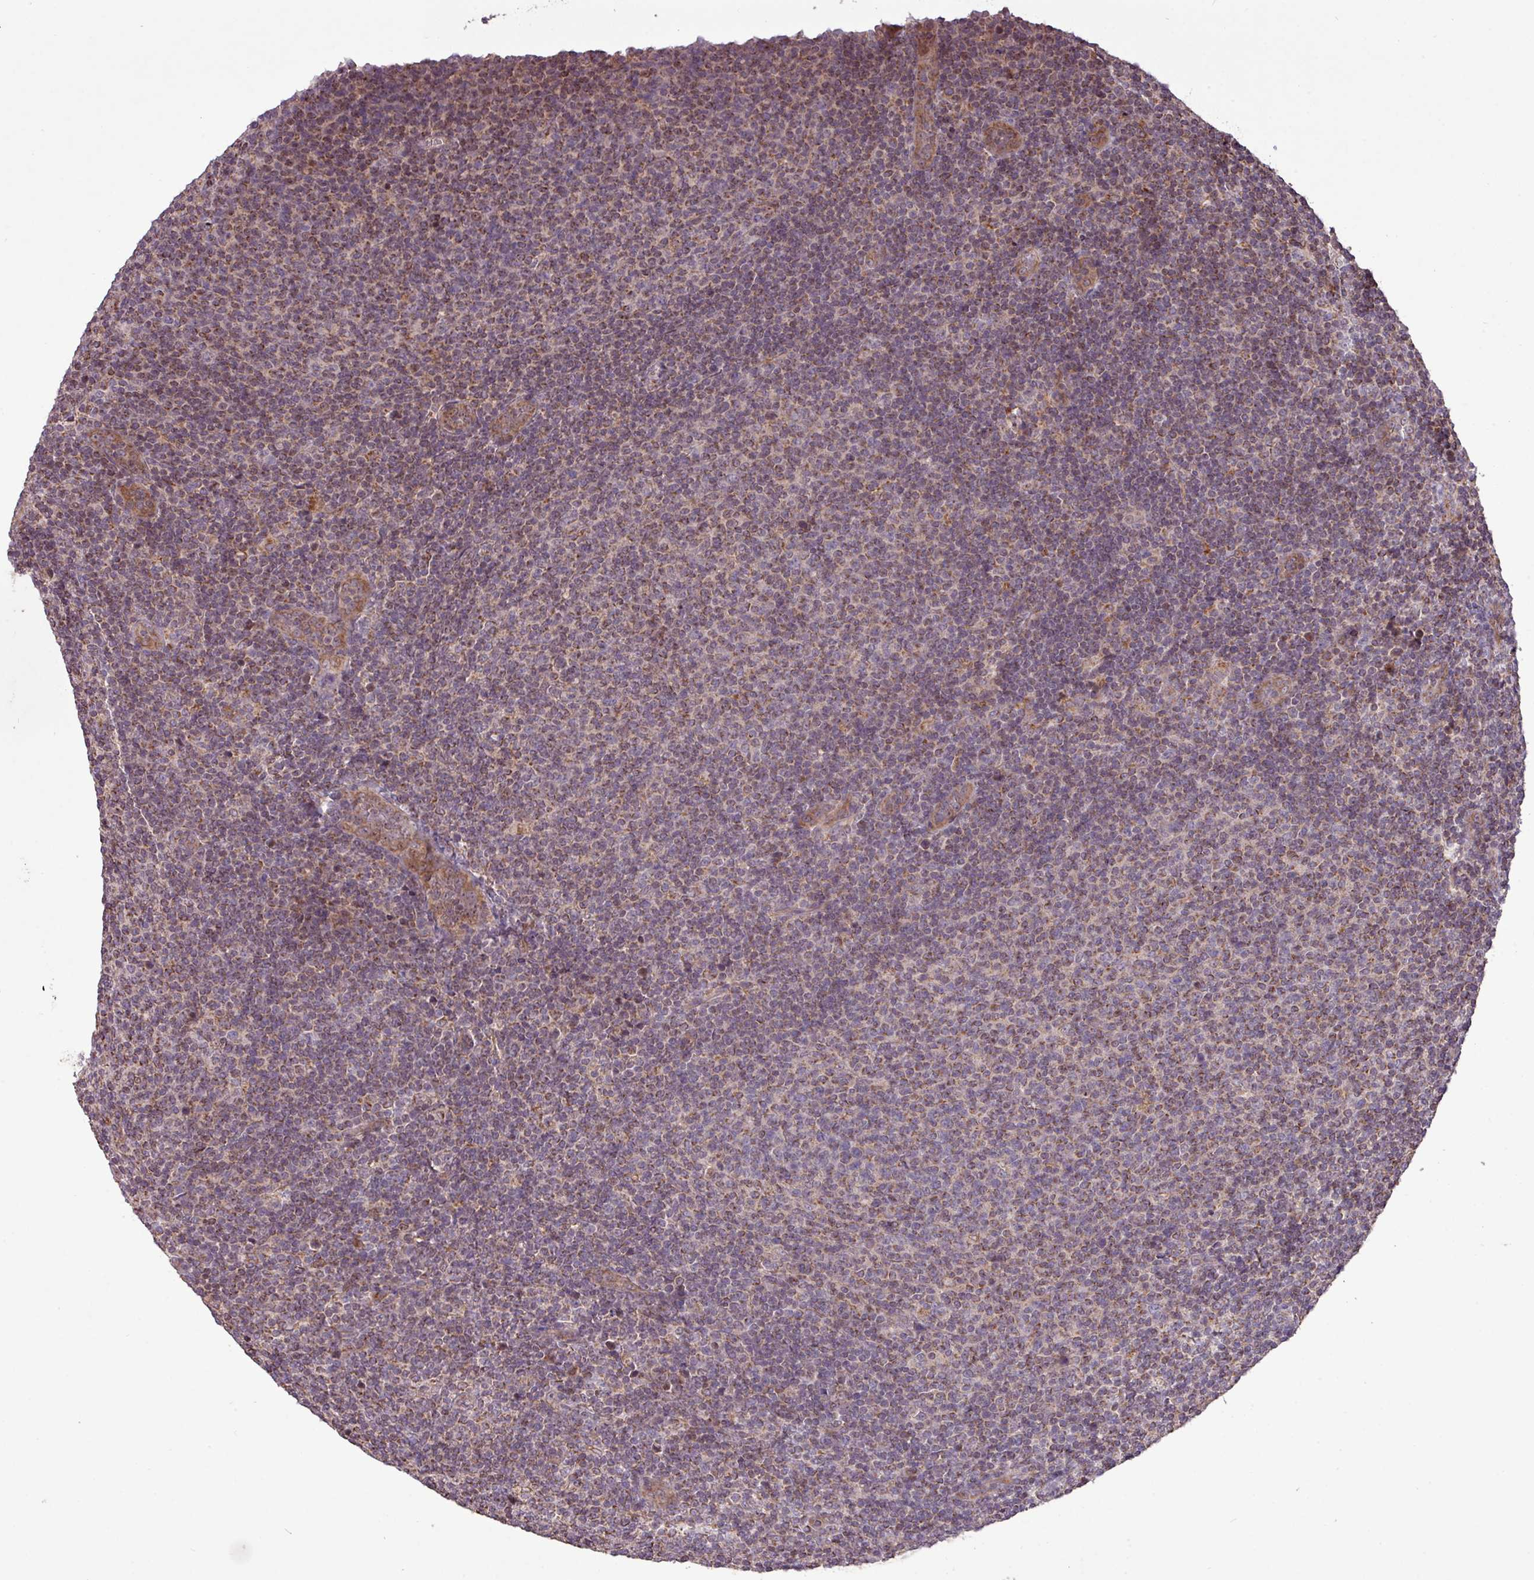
{"staining": {"intensity": "moderate", "quantity": "25%-75%", "location": "cytoplasmic/membranous"}, "tissue": "lymphoma", "cell_type": "Tumor cells", "image_type": "cancer", "snomed": [{"axis": "morphology", "description": "Malignant lymphoma, non-Hodgkin's type, Low grade"}, {"axis": "topography", "description": "Lymph node"}], "caption": "Brown immunohistochemical staining in human lymphoma displays moderate cytoplasmic/membranous positivity in about 25%-75% of tumor cells. The staining was performed using DAB (3,3'-diaminobenzidine), with brown indicating positive protein expression. Nuclei are stained blue with hematoxylin.", "gene": "YPEL3", "patient": {"sex": "male", "age": 66}}